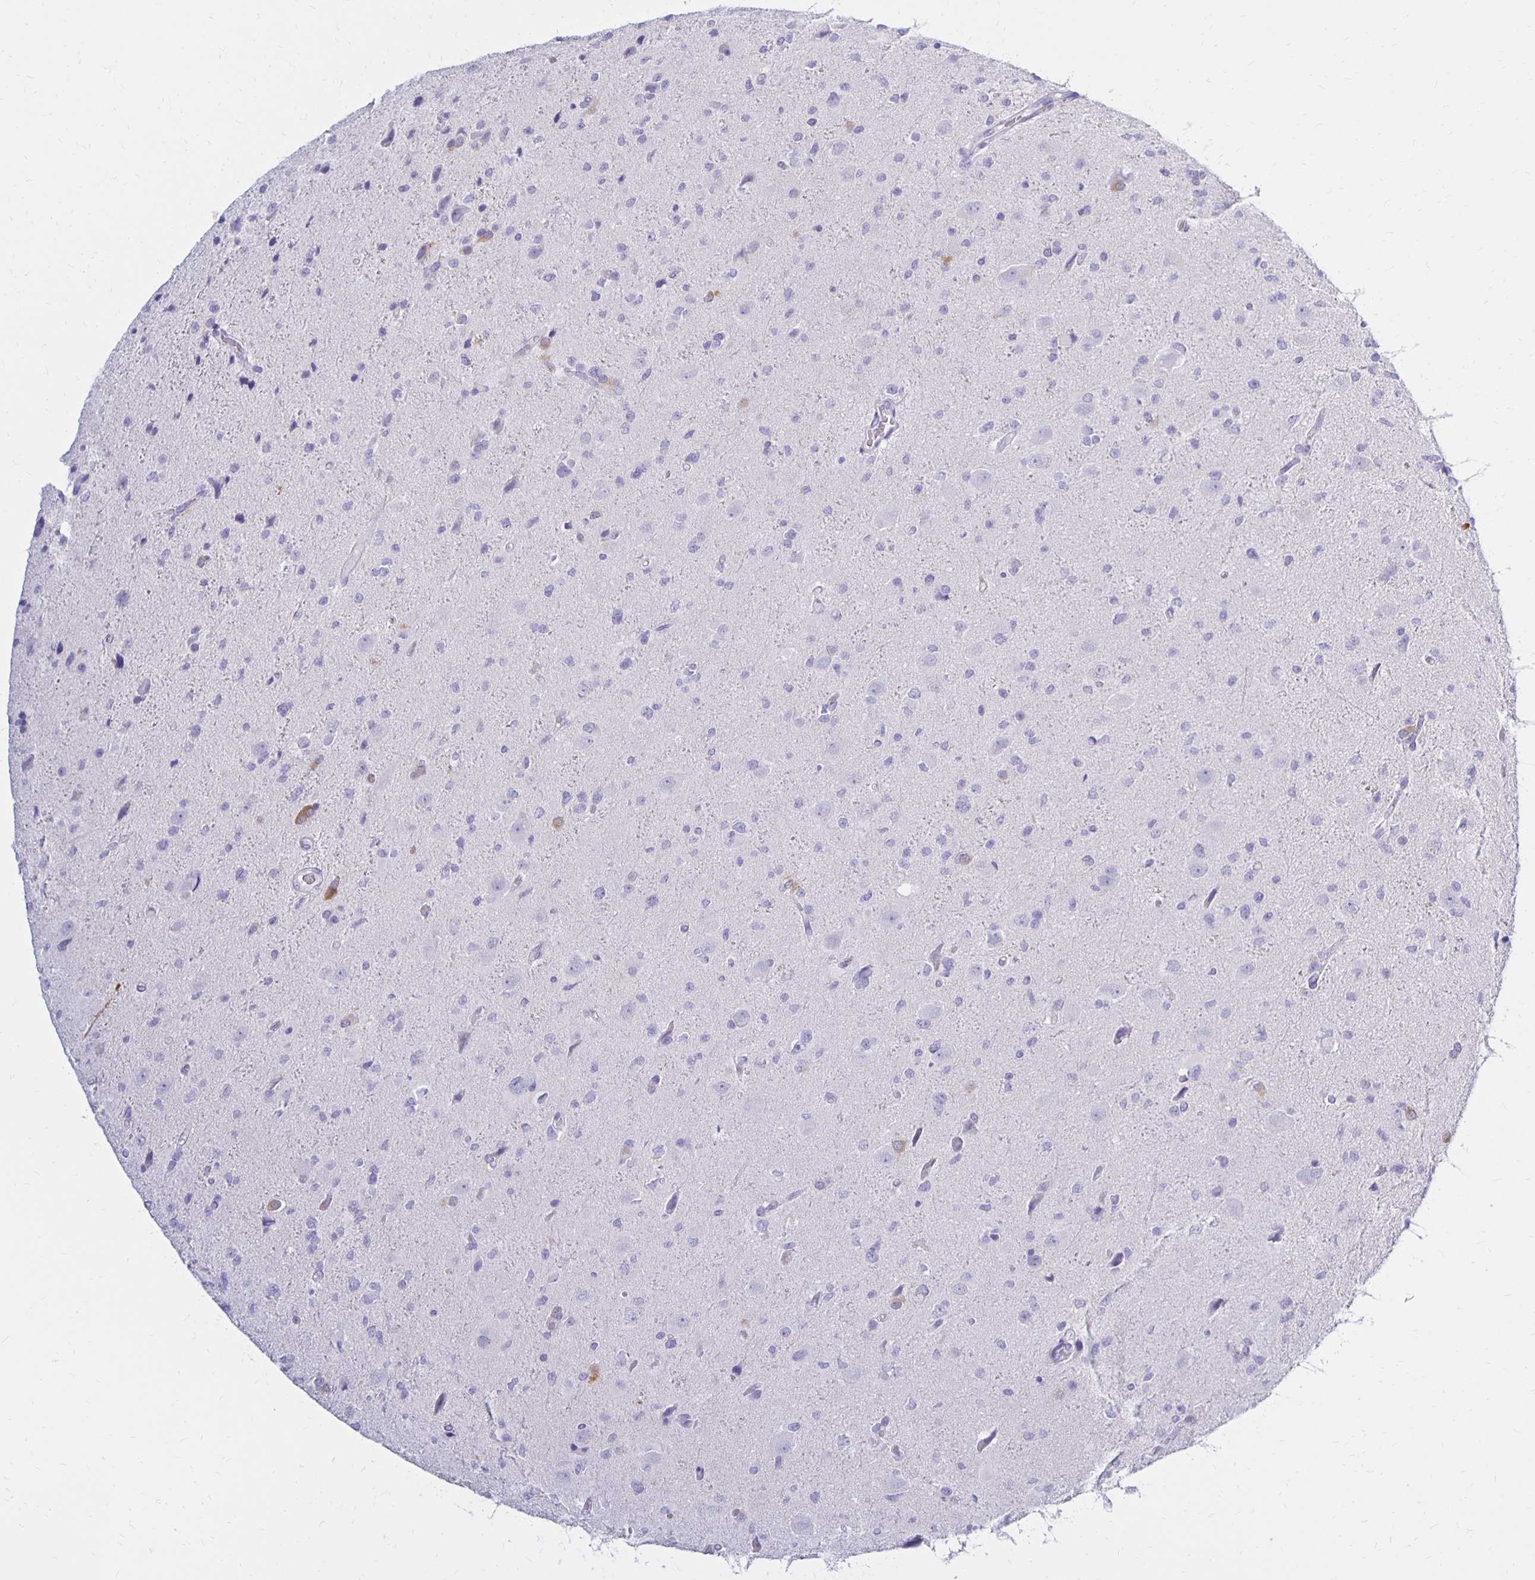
{"staining": {"intensity": "negative", "quantity": "none", "location": "none"}, "tissue": "glioma", "cell_type": "Tumor cells", "image_type": "cancer", "snomed": [{"axis": "morphology", "description": "Glioma, malignant, Low grade"}, {"axis": "topography", "description": "Brain"}], "caption": "This is a histopathology image of immunohistochemistry (IHC) staining of glioma, which shows no expression in tumor cells. Brightfield microscopy of IHC stained with DAB (3,3'-diaminobenzidine) (brown) and hematoxylin (blue), captured at high magnification.", "gene": "FNTB", "patient": {"sex": "female", "age": 32}}